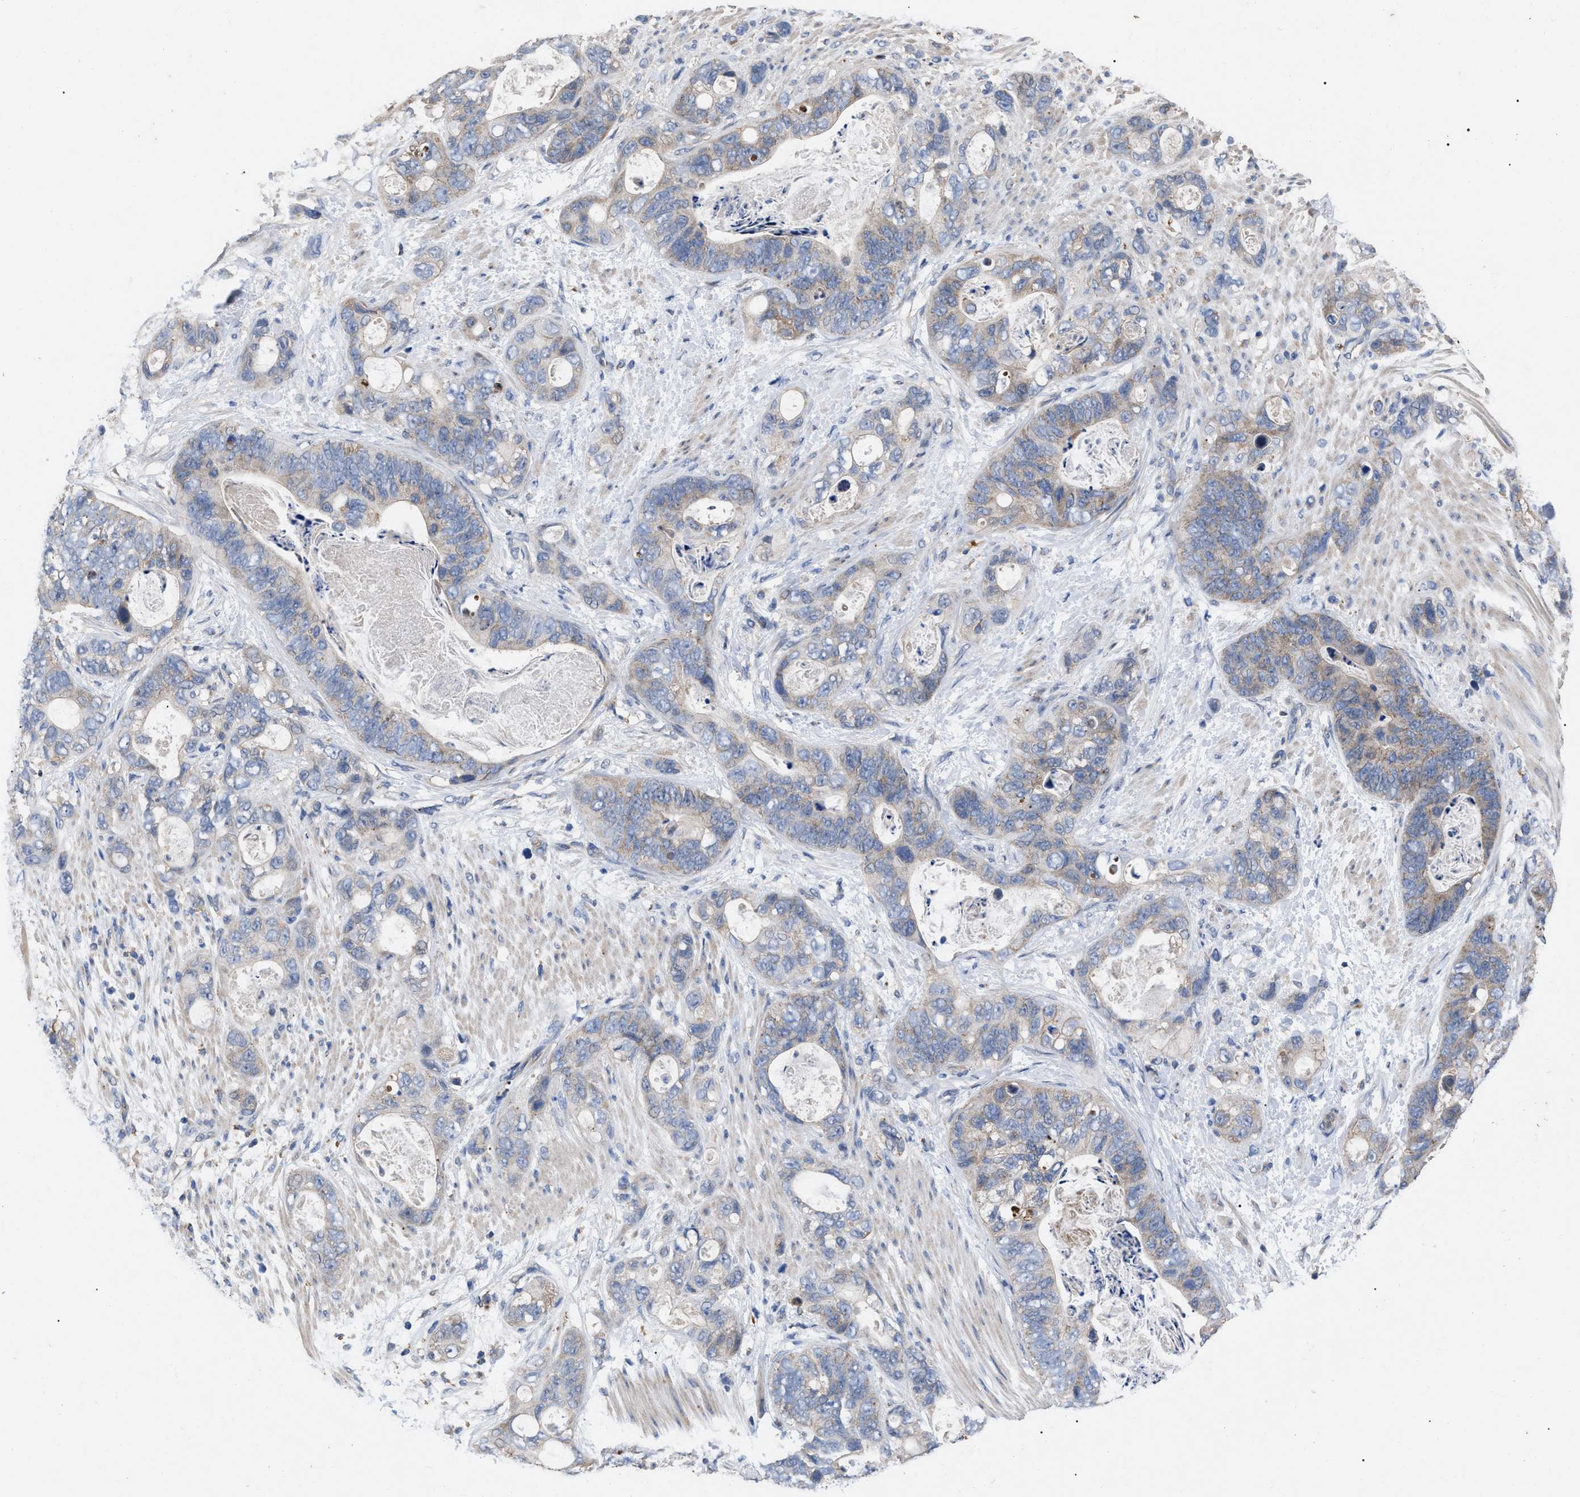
{"staining": {"intensity": "weak", "quantity": "<25%", "location": "cytoplasmic/membranous"}, "tissue": "stomach cancer", "cell_type": "Tumor cells", "image_type": "cancer", "snomed": [{"axis": "morphology", "description": "Normal tissue, NOS"}, {"axis": "morphology", "description": "Adenocarcinoma, NOS"}, {"axis": "topography", "description": "Stomach"}], "caption": "Human stomach adenocarcinoma stained for a protein using immunohistochemistry demonstrates no positivity in tumor cells.", "gene": "FAM171A2", "patient": {"sex": "female", "age": 89}}